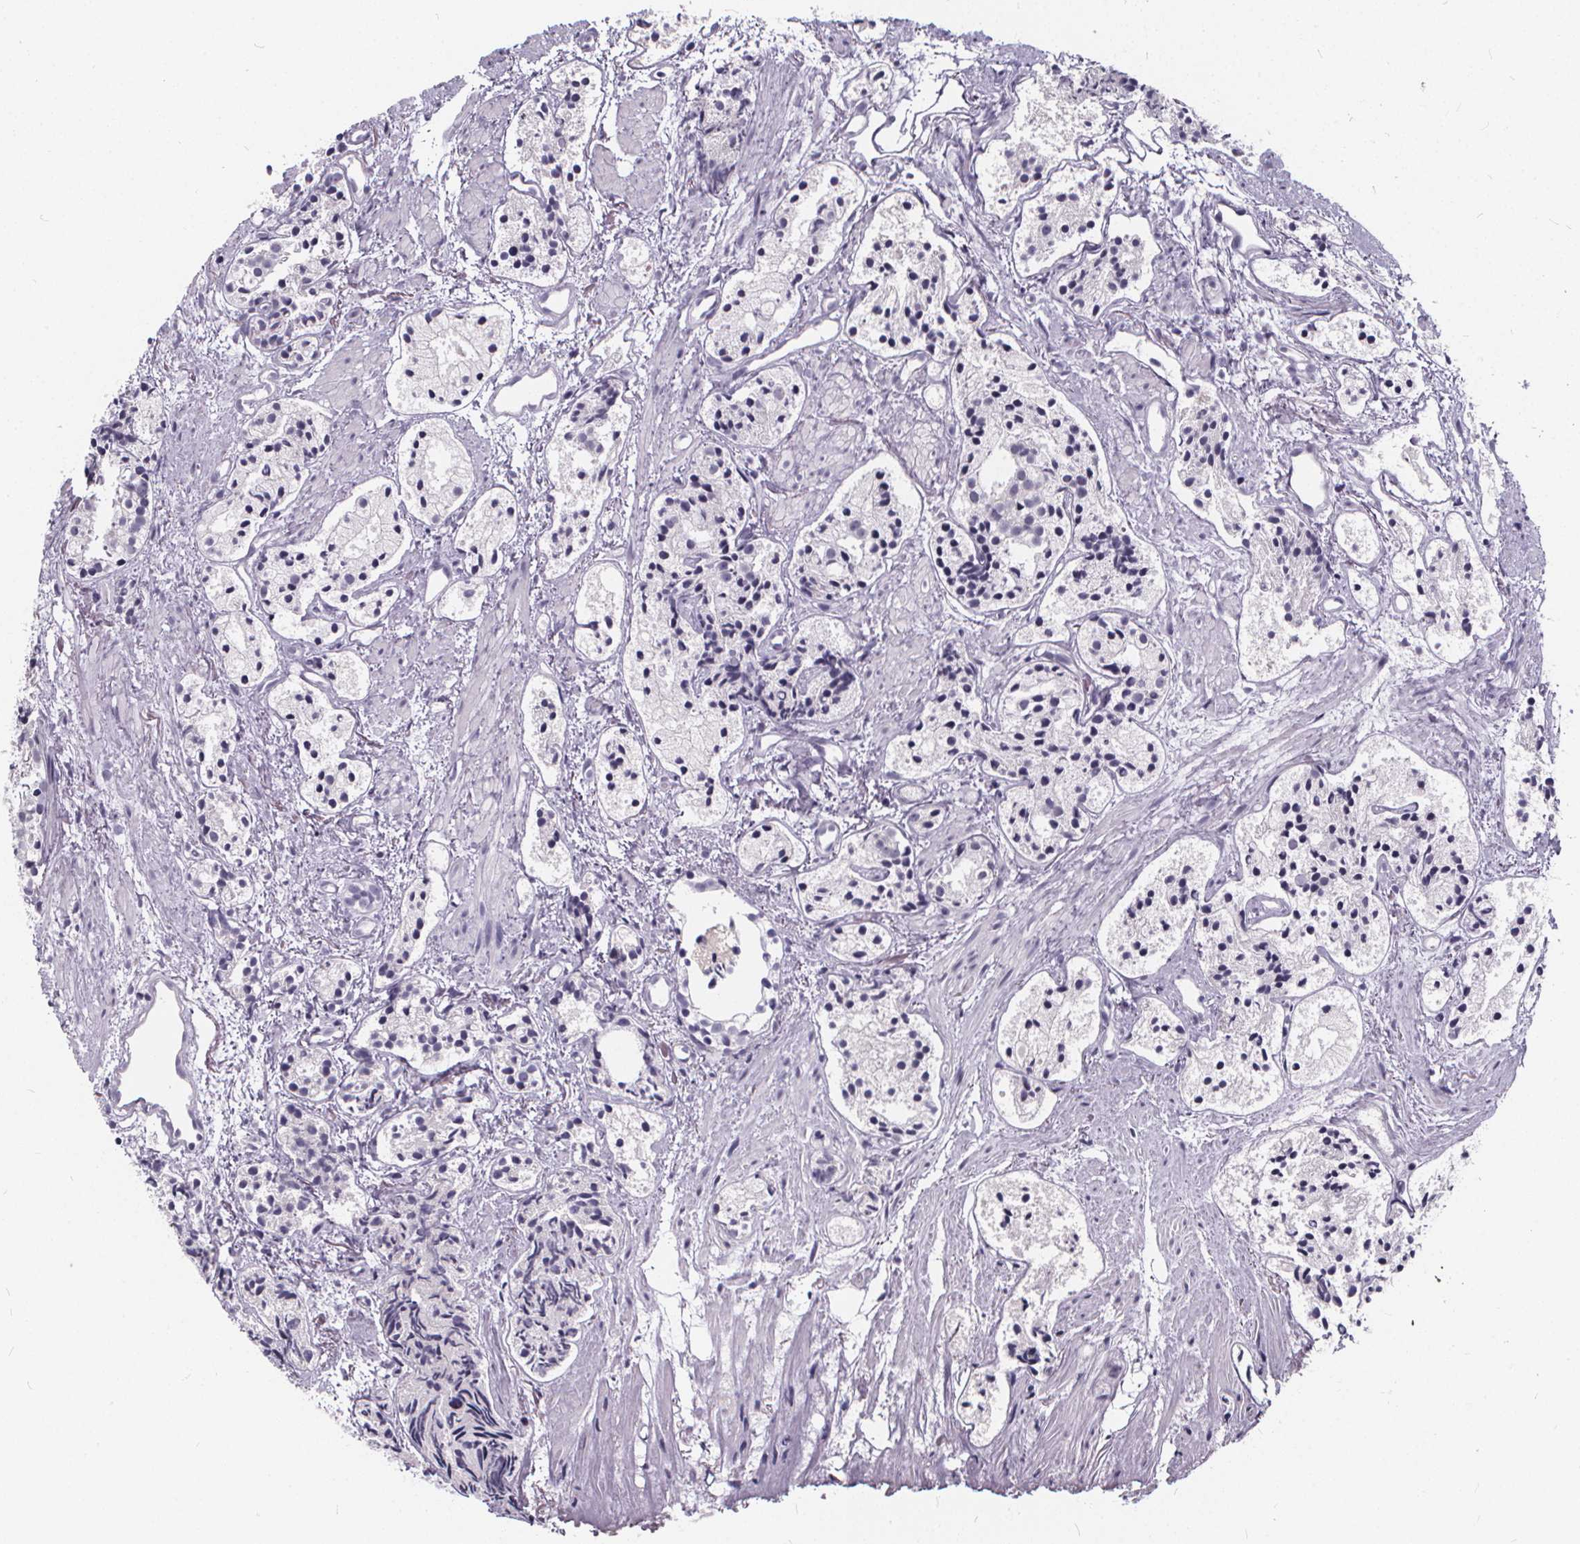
{"staining": {"intensity": "negative", "quantity": "none", "location": "none"}, "tissue": "prostate cancer", "cell_type": "Tumor cells", "image_type": "cancer", "snomed": [{"axis": "morphology", "description": "Adenocarcinoma, High grade"}, {"axis": "topography", "description": "Prostate"}], "caption": "Image shows no protein expression in tumor cells of prostate cancer (adenocarcinoma (high-grade)) tissue.", "gene": "SPEF2", "patient": {"sex": "male", "age": 85}}